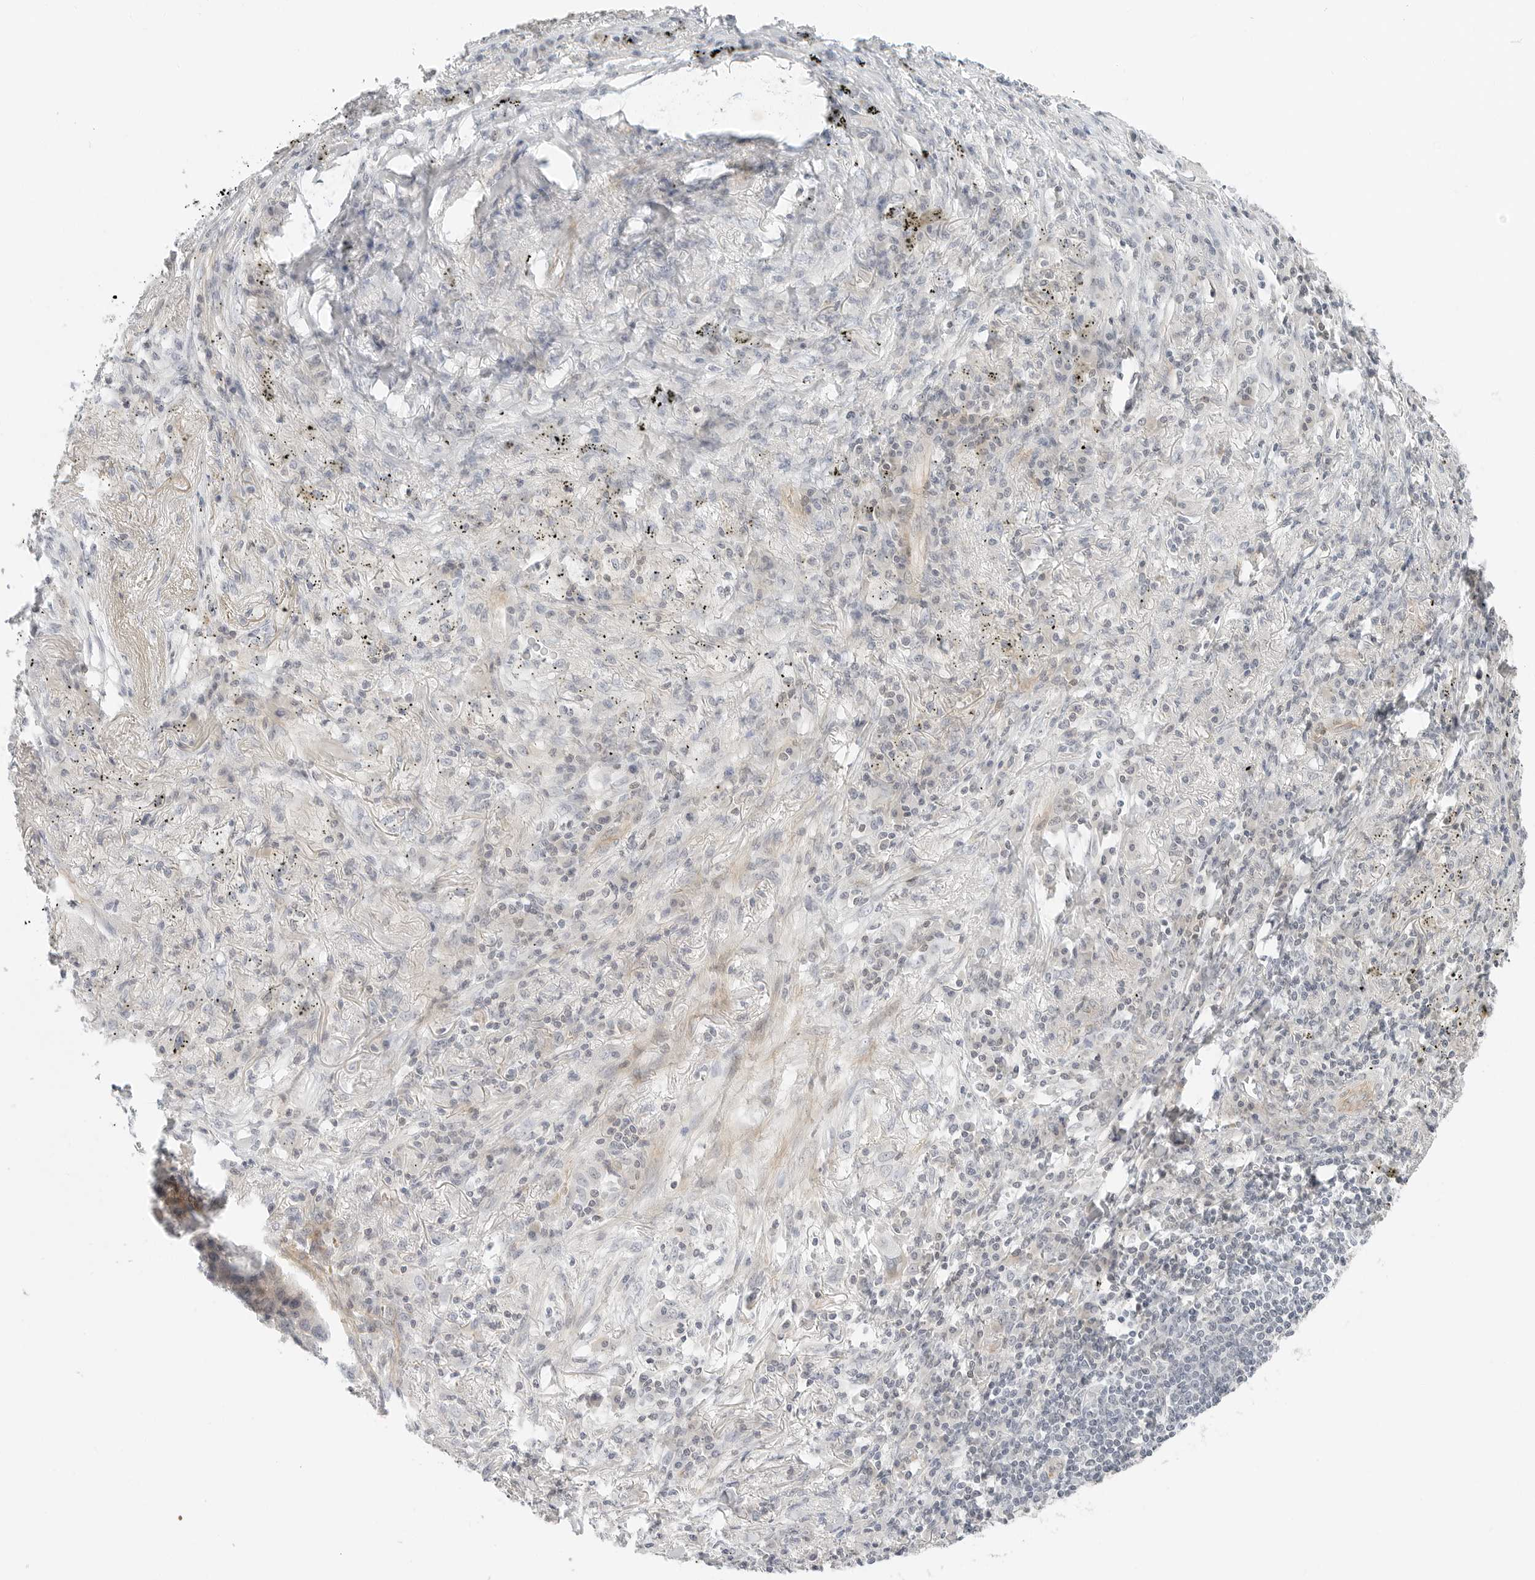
{"staining": {"intensity": "negative", "quantity": "none", "location": "none"}, "tissue": "lung cancer", "cell_type": "Tumor cells", "image_type": "cancer", "snomed": [{"axis": "morphology", "description": "Squamous cell carcinoma, NOS"}, {"axis": "topography", "description": "Lung"}], "caption": "Immunohistochemistry image of squamous cell carcinoma (lung) stained for a protein (brown), which demonstrates no expression in tumor cells.", "gene": "IQCC", "patient": {"sex": "female", "age": 63}}